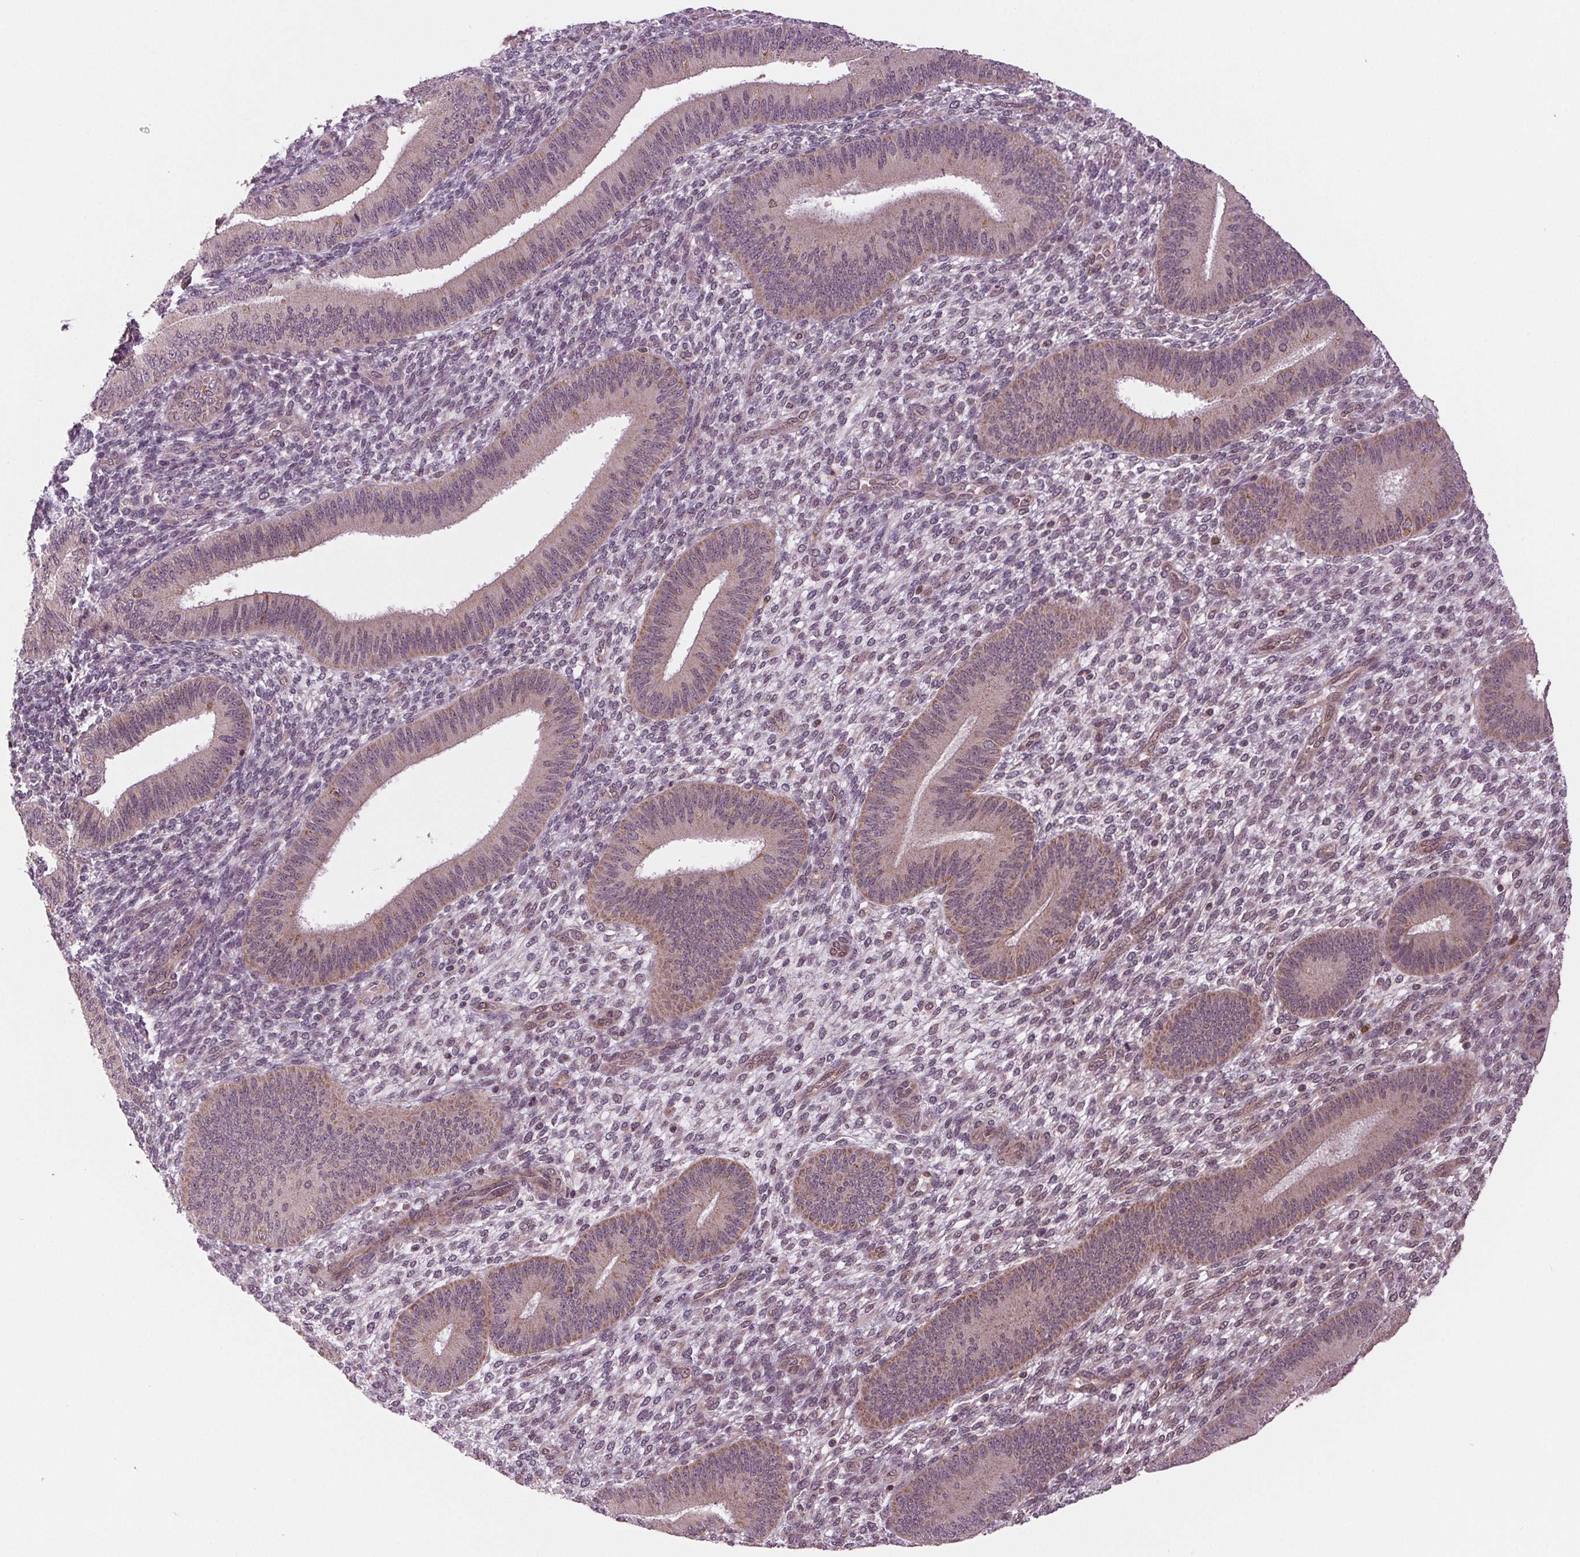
{"staining": {"intensity": "weak", "quantity": "25%-75%", "location": "cytoplasmic/membranous,nuclear"}, "tissue": "endometrium", "cell_type": "Cells in endometrial stroma", "image_type": "normal", "snomed": [{"axis": "morphology", "description": "Normal tissue, NOS"}, {"axis": "topography", "description": "Endometrium"}], "caption": "Endometrium stained with IHC reveals weak cytoplasmic/membranous,nuclear positivity in about 25%-75% of cells in endometrial stroma.", "gene": "STAT3", "patient": {"sex": "female", "age": 39}}